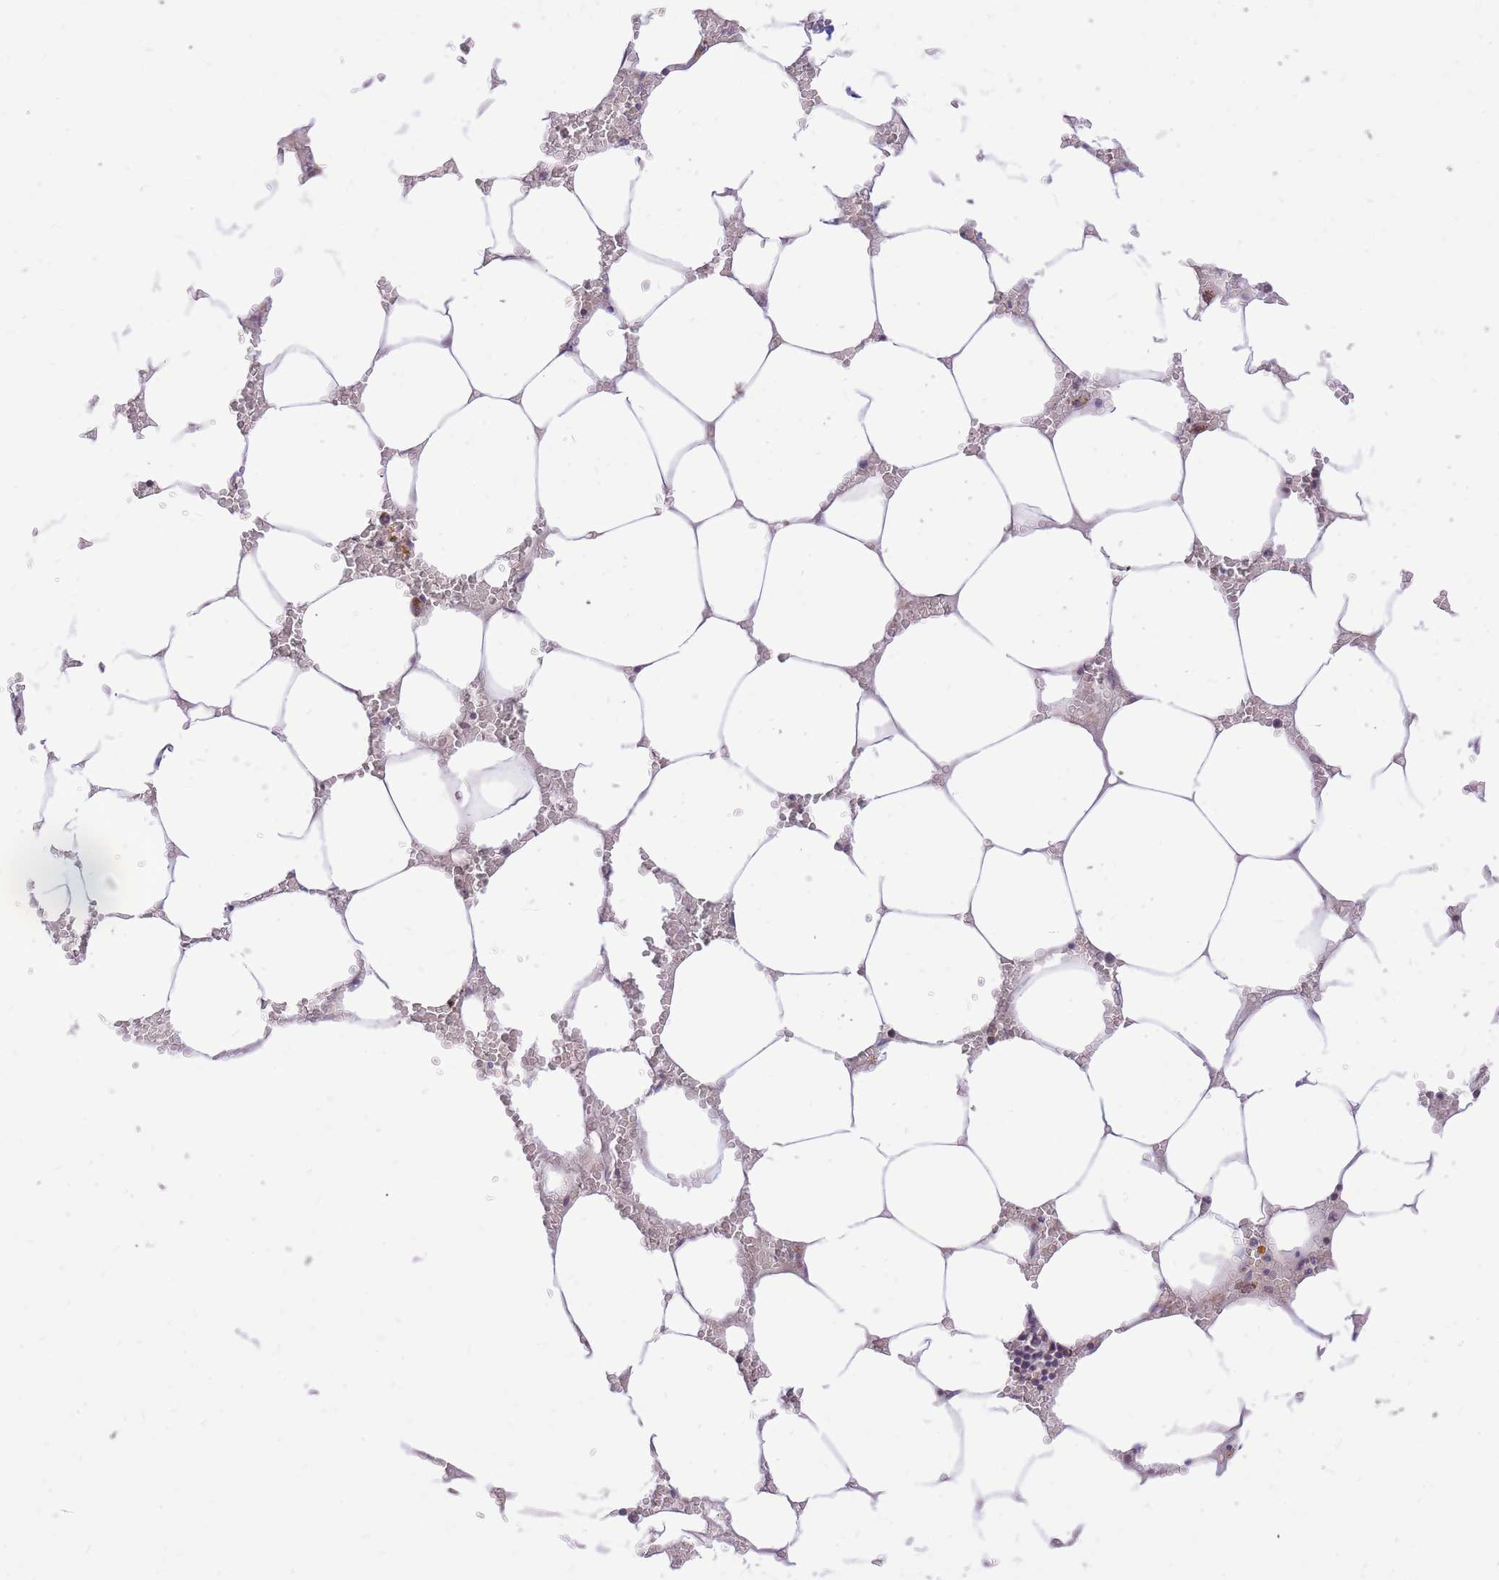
{"staining": {"intensity": "negative", "quantity": "none", "location": "none"}, "tissue": "bone marrow", "cell_type": "Hematopoietic cells", "image_type": "normal", "snomed": [{"axis": "morphology", "description": "Normal tissue, NOS"}, {"axis": "topography", "description": "Bone marrow"}], "caption": "This is an IHC histopathology image of unremarkable bone marrow. There is no expression in hematopoietic cells.", "gene": "MINDY2", "patient": {"sex": "male", "age": 70}}